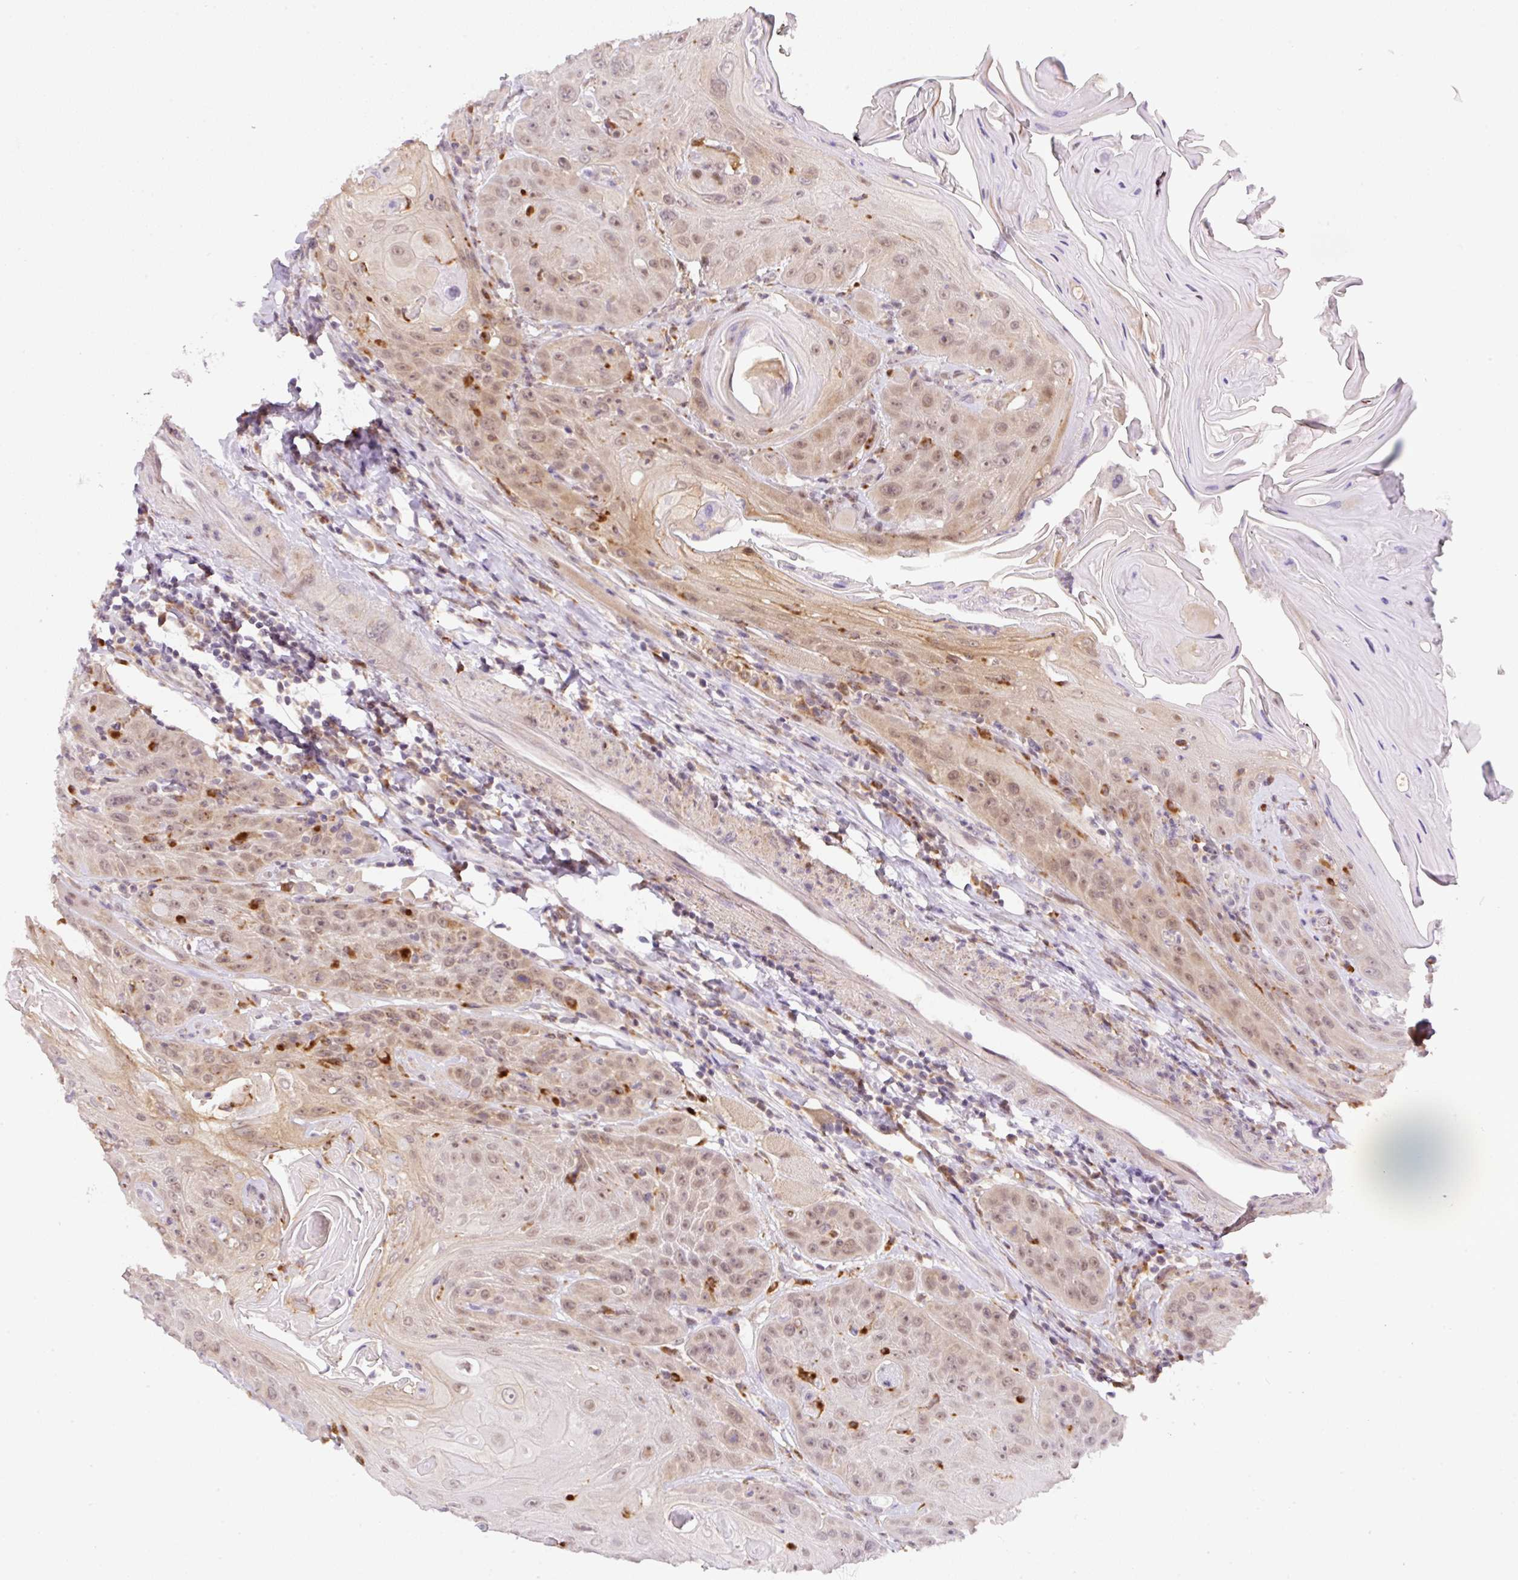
{"staining": {"intensity": "moderate", "quantity": ">75%", "location": "cytoplasmic/membranous,nuclear"}, "tissue": "head and neck cancer", "cell_type": "Tumor cells", "image_type": "cancer", "snomed": [{"axis": "morphology", "description": "Squamous cell carcinoma, NOS"}, {"axis": "topography", "description": "Head-Neck"}], "caption": "A medium amount of moderate cytoplasmic/membranous and nuclear staining is seen in approximately >75% of tumor cells in head and neck cancer (squamous cell carcinoma) tissue.", "gene": "CEBPZOS", "patient": {"sex": "female", "age": 59}}